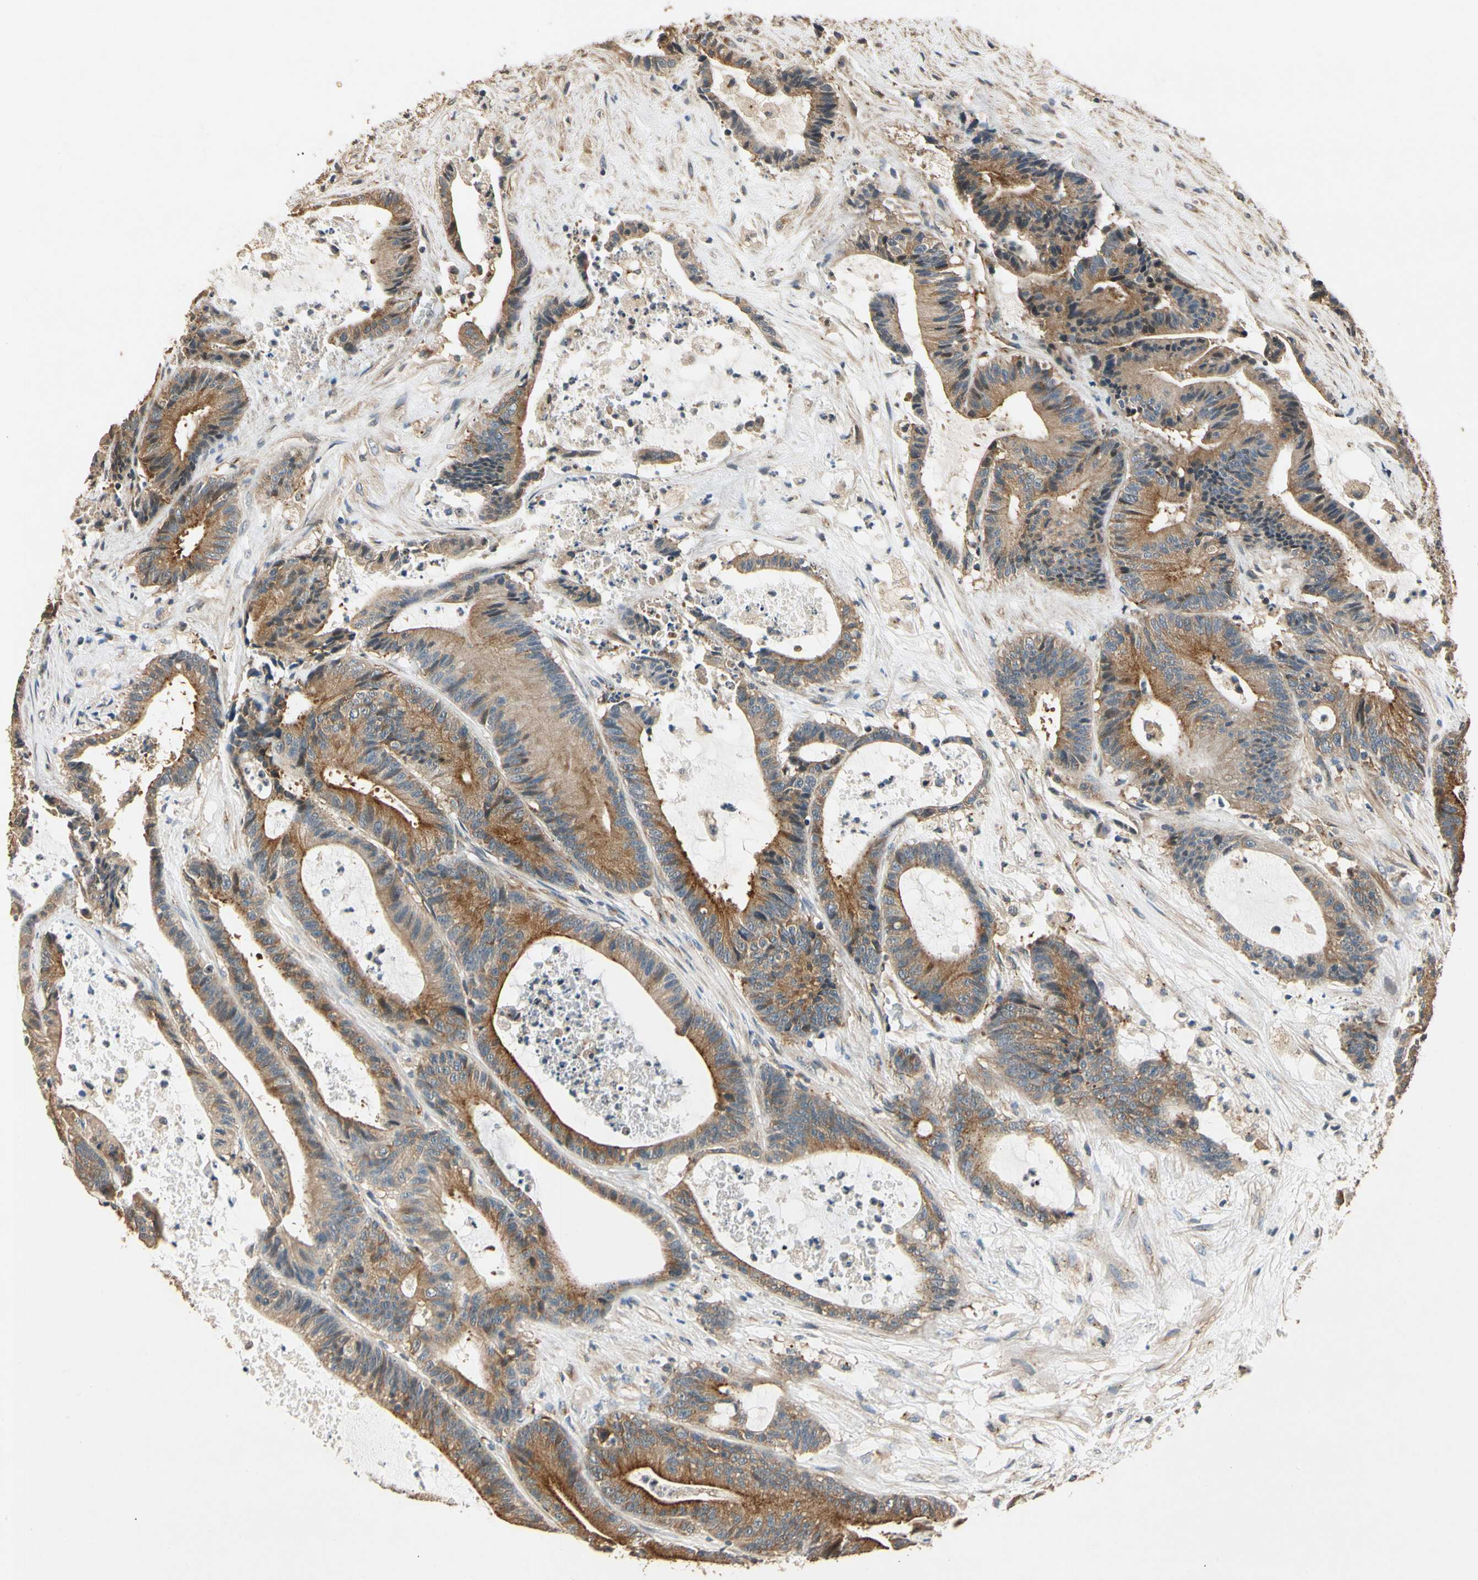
{"staining": {"intensity": "strong", "quantity": ">75%", "location": "cytoplasmic/membranous"}, "tissue": "colorectal cancer", "cell_type": "Tumor cells", "image_type": "cancer", "snomed": [{"axis": "morphology", "description": "Adenocarcinoma, NOS"}, {"axis": "topography", "description": "Colon"}], "caption": "Protein analysis of colorectal cancer (adenocarcinoma) tissue exhibits strong cytoplasmic/membranous expression in about >75% of tumor cells.", "gene": "AKAP9", "patient": {"sex": "female", "age": 84}}